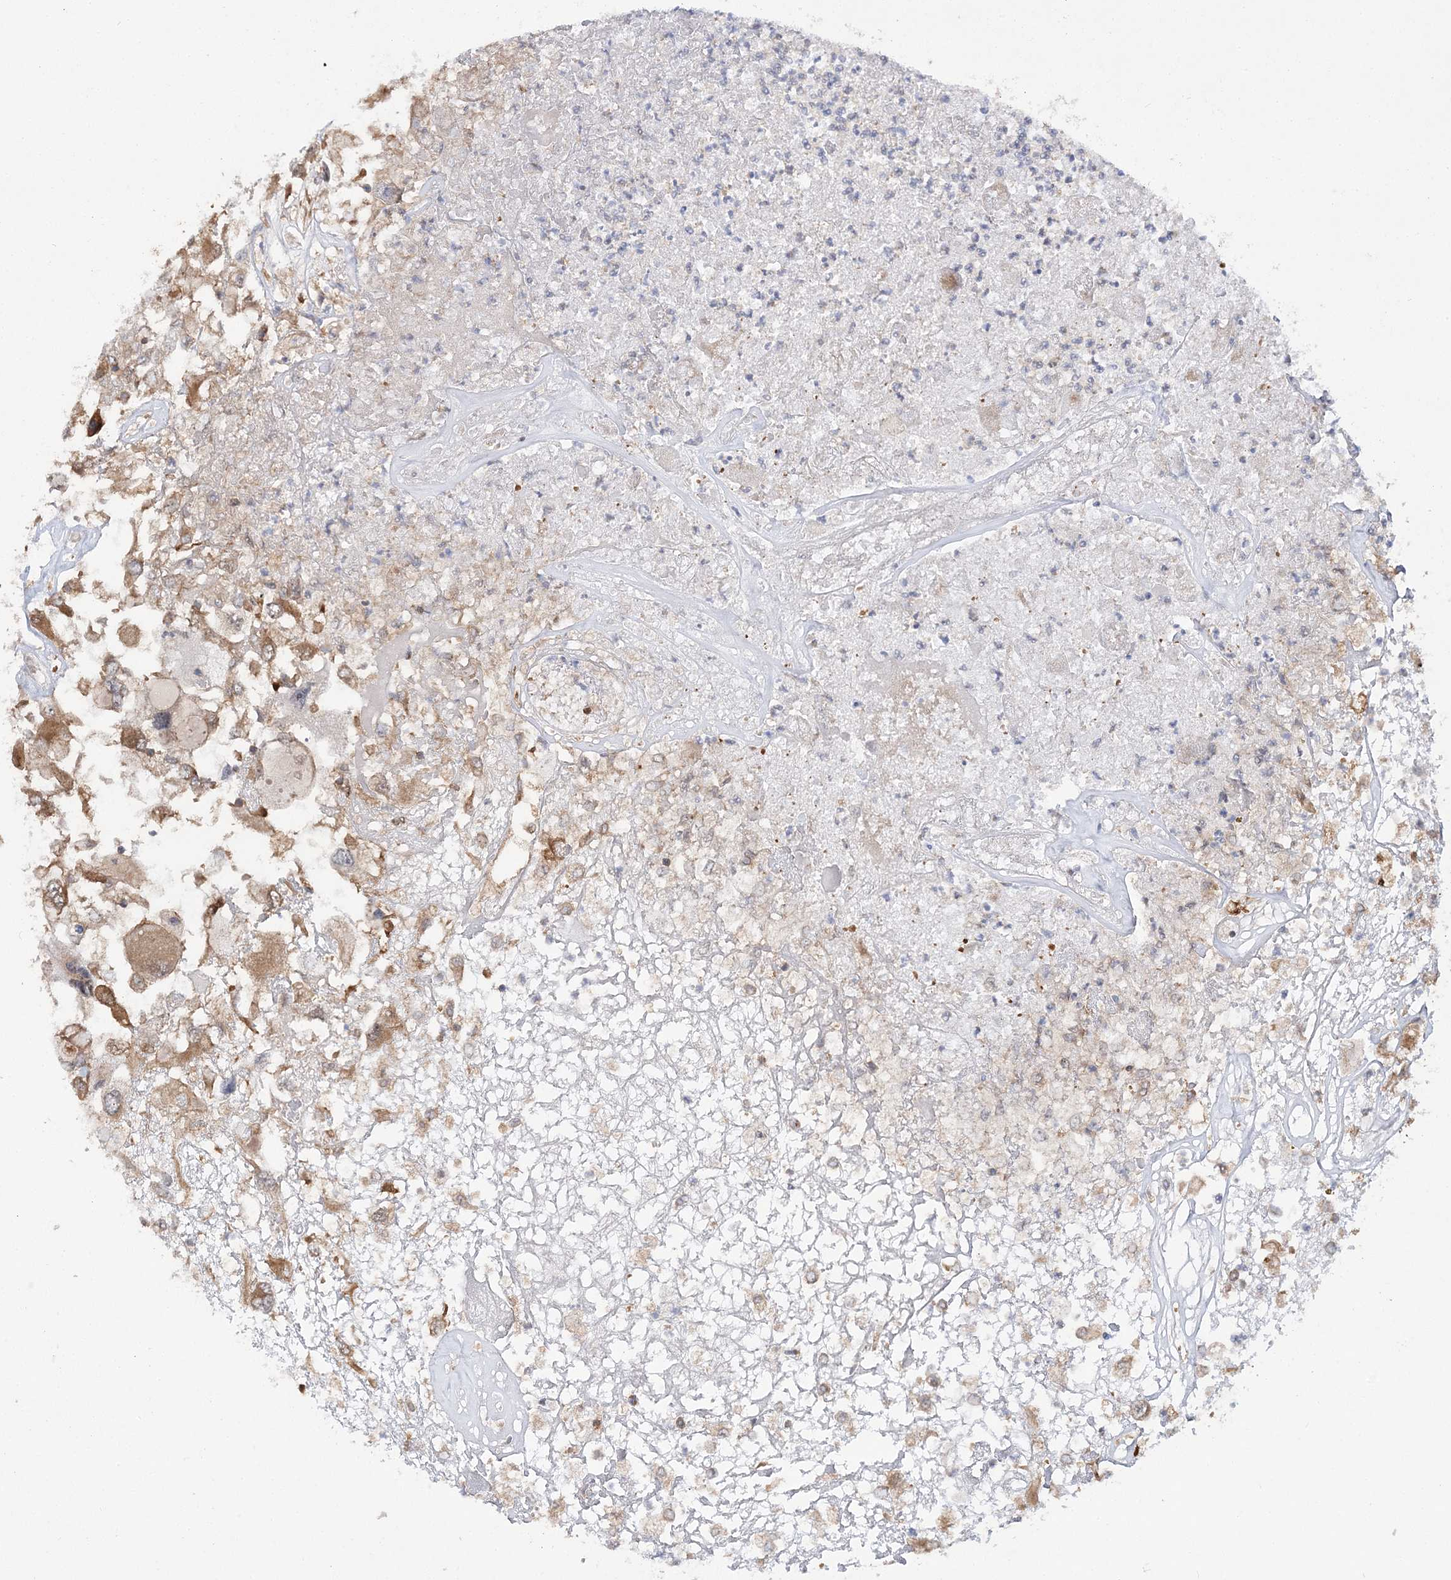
{"staining": {"intensity": "moderate", "quantity": ">75%", "location": "cytoplasmic/membranous"}, "tissue": "renal cancer", "cell_type": "Tumor cells", "image_type": "cancer", "snomed": [{"axis": "morphology", "description": "Adenocarcinoma, NOS"}, {"axis": "topography", "description": "Kidney"}], "caption": "IHC of human adenocarcinoma (renal) reveals medium levels of moderate cytoplasmic/membranous staining in about >75% of tumor cells.", "gene": "NIF3L1", "patient": {"sex": "female", "age": 52}}